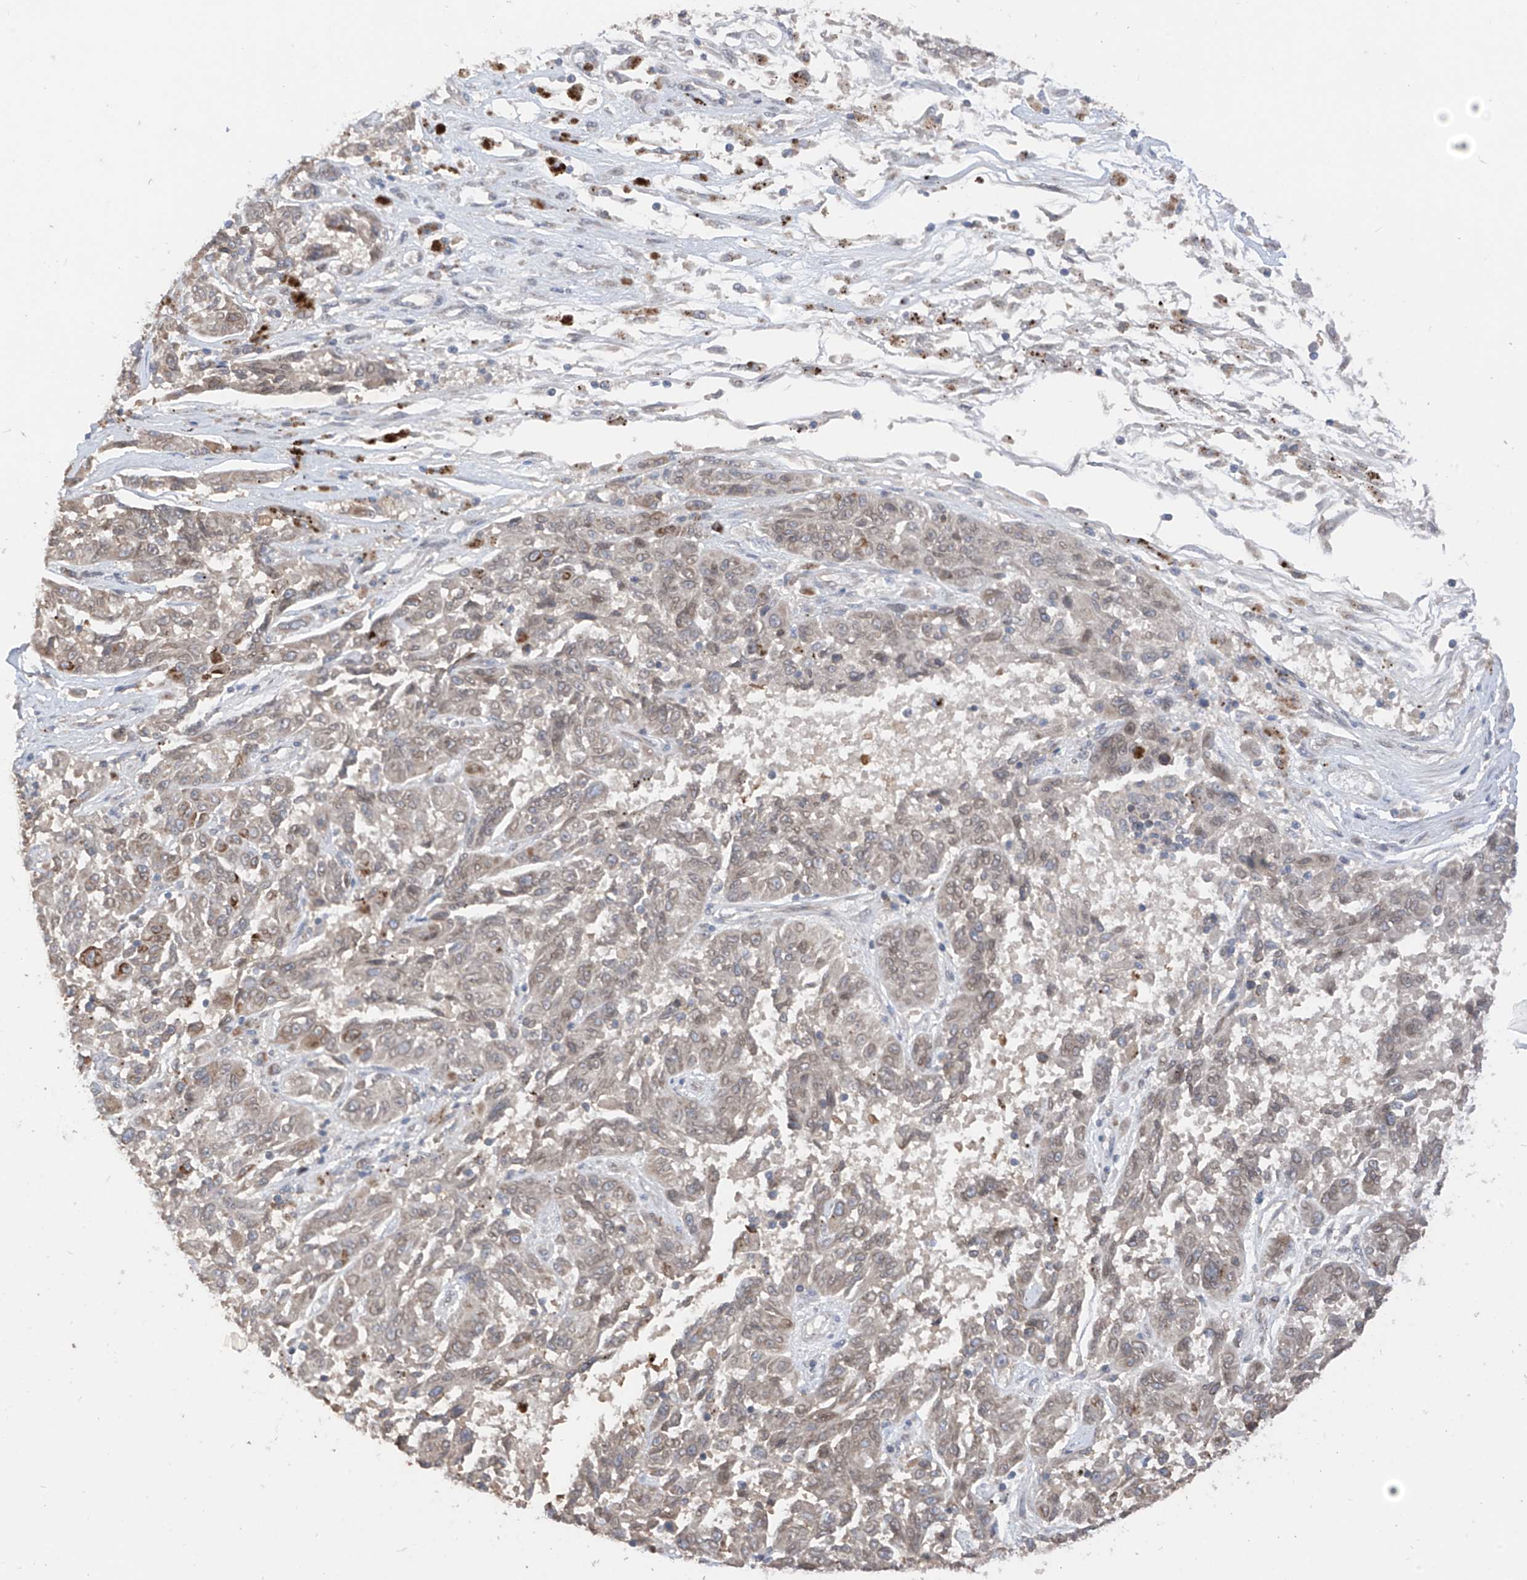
{"staining": {"intensity": "moderate", "quantity": "25%-75%", "location": "cytoplasmic/membranous,nuclear"}, "tissue": "melanoma", "cell_type": "Tumor cells", "image_type": "cancer", "snomed": [{"axis": "morphology", "description": "Malignant melanoma, NOS"}, {"axis": "topography", "description": "Skin"}], "caption": "A brown stain labels moderate cytoplasmic/membranous and nuclear expression of a protein in human melanoma tumor cells.", "gene": "AHCTF1", "patient": {"sex": "male", "age": 53}}